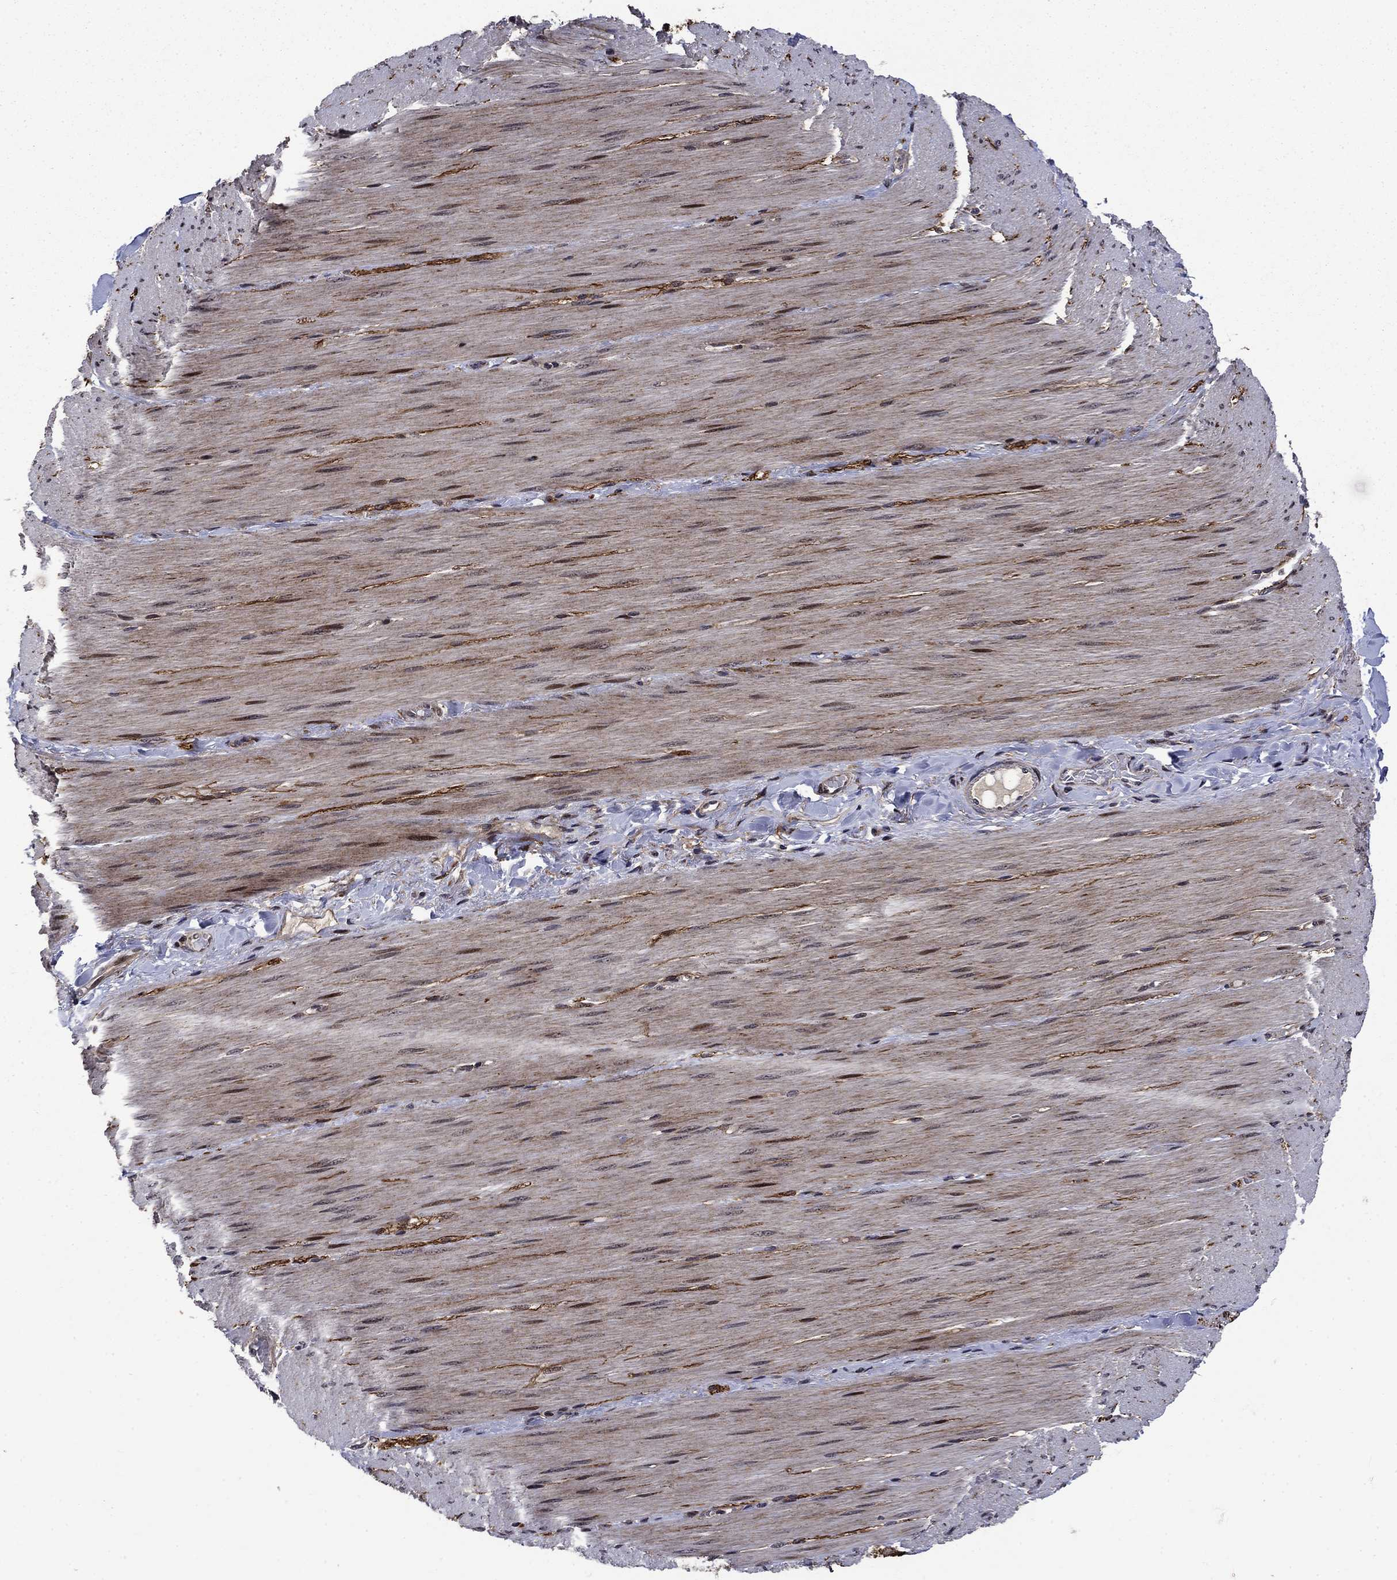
{"staining": {"intensity": "moderate", "quantity": ">75%", "location": "nuclear"}, "tissue": "adipose tissue", "cell_type": "Adipocytes", "image_type": "normal", "snomed": [{"axis": "morphology", "description": "Normal tissue, NOS"}, {"axis": "topography", "description": "Smooth muscle"}, {"axis": "topography", "description": "Duodenum"}, {"axis": "topography", "description": "Peripheral nerve tissue"}], "caption": "About >75% of adipocytes in normal human adipose tissue exhibit moderate nuclear protein staining as visualized by brown immunohistochemical staining.", "gene": "AGTPBP1", "patient": {"sex": "female", "age": 61}}